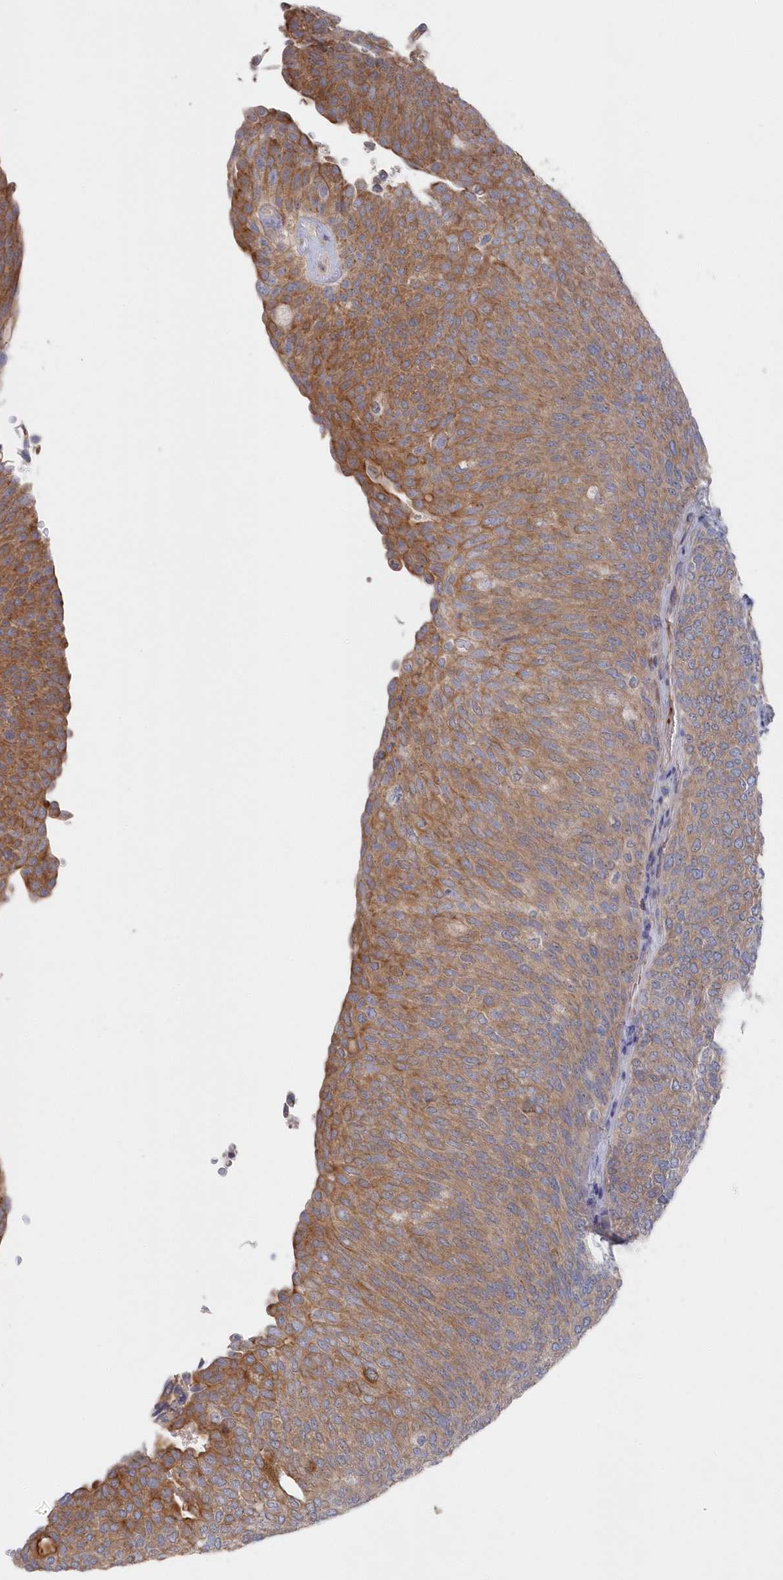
{"staining": {"intensity": "moderate", "quantity": ">75%", "location": "cytoplasmic/membranous"}, "tissue": "urothelial cancer", "cell_type": "Tumor cells", "image_type": "cancer", "snomed": [{"axis": "morphology", "description": "Urothelial carcinoma, Low grade"}, {"axis": "topography", "description": "Urinary bladder"}], "caption": "Protein staining of urothelial cancer tissue exhibits moderate cytoplasmic/membranous positivity in about >75% of tumor cells.", "gene": "KIAA1586", "patient": {"sex": "female", "age": 79}}